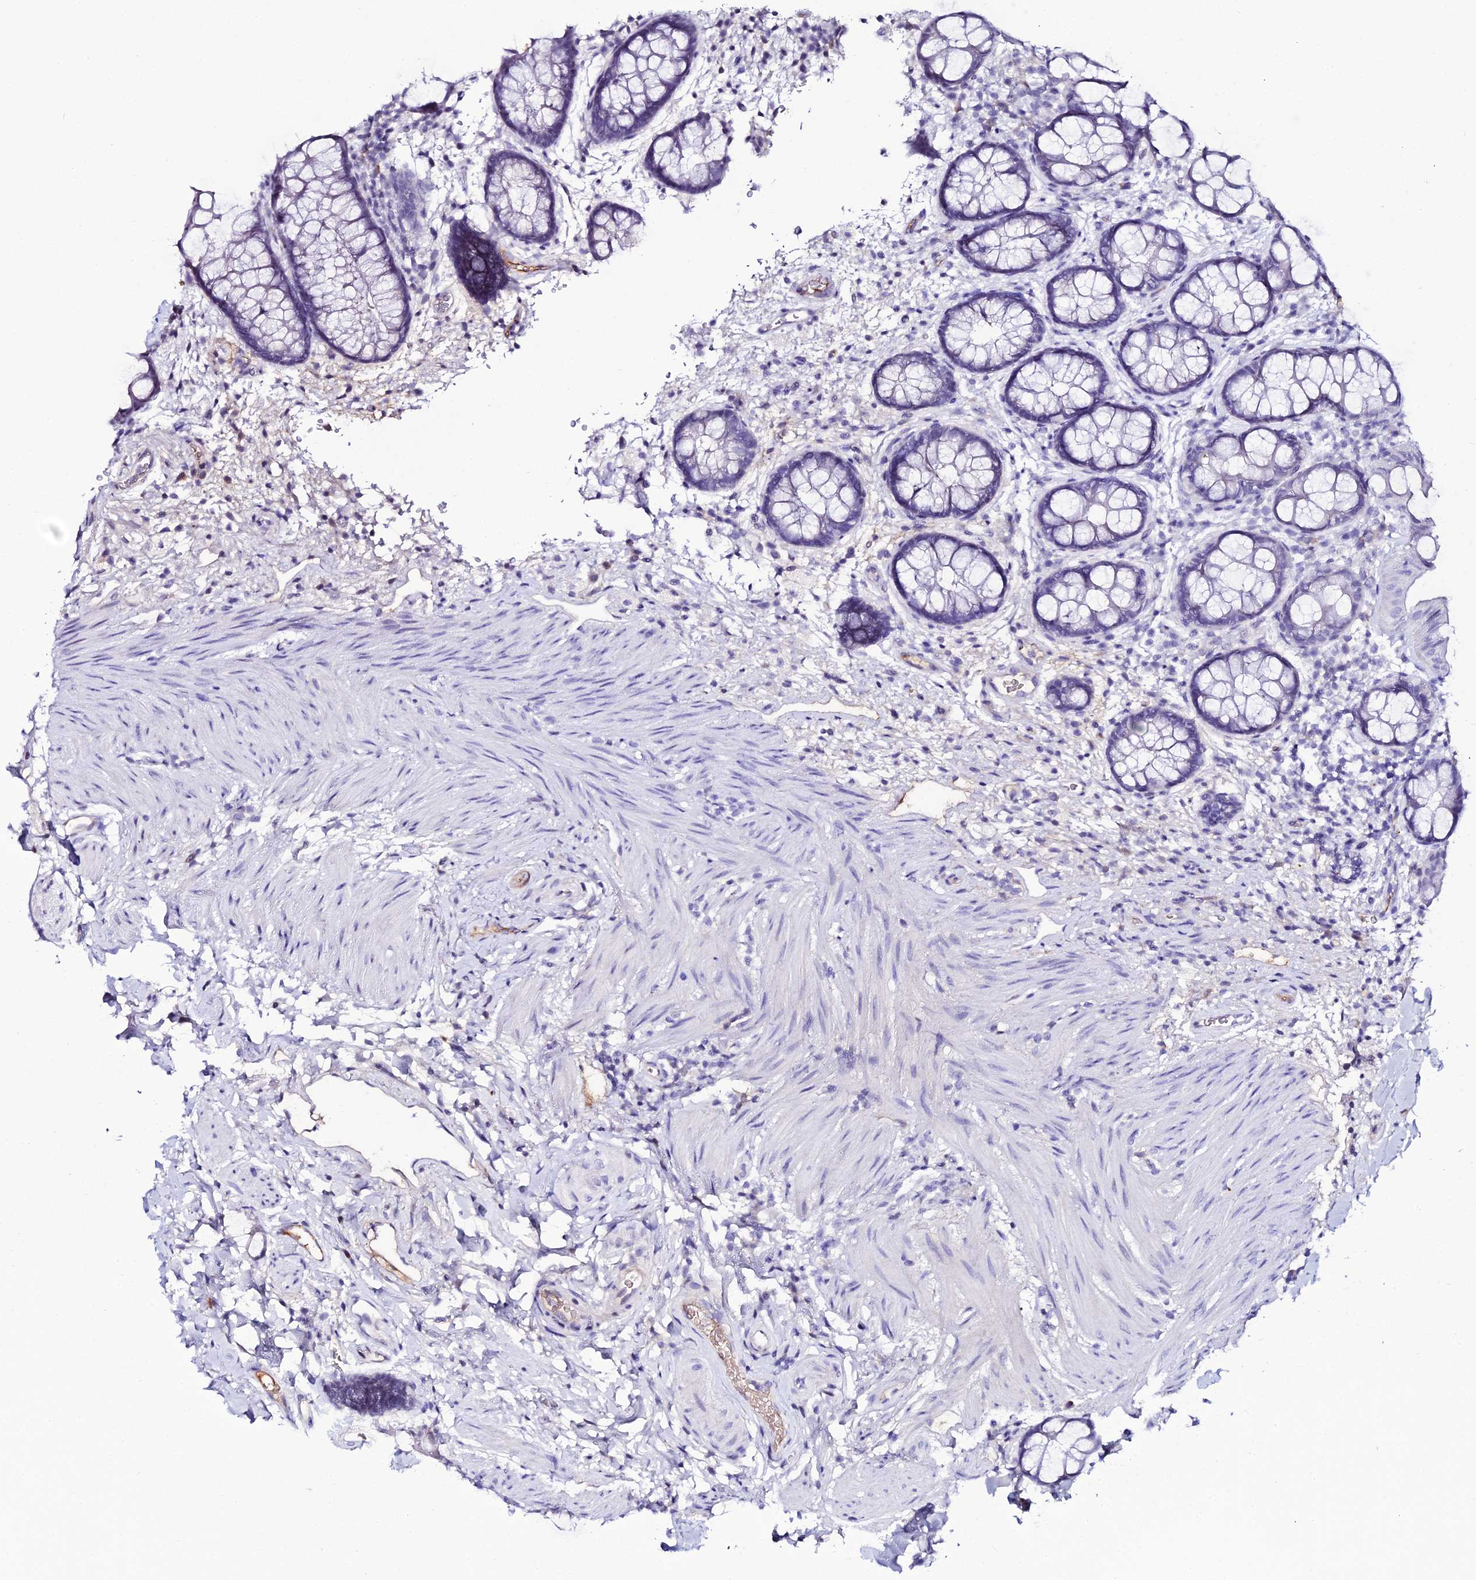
{"staining": {"intensity": "negative", "quantity": "none", "location": "none"}, "tissue": "rectum", "cell_type": "Glandular cells", "image_type": "normal", "snomed": [{"axis": "morphology", "description": "Normal tissue, NOS"}, {"axis": "topography", "description": "Rectum"}, {"axis": "topography", "description": "Peripheral nerve tissue"}], "caption": "High power microscopy photomicrograph of an immunohistochemistry image of normal rectum, revealing no significant staining in glandular cells.", "gene": "DEFB132", "patient": {"sex": "female", "age": 69}}